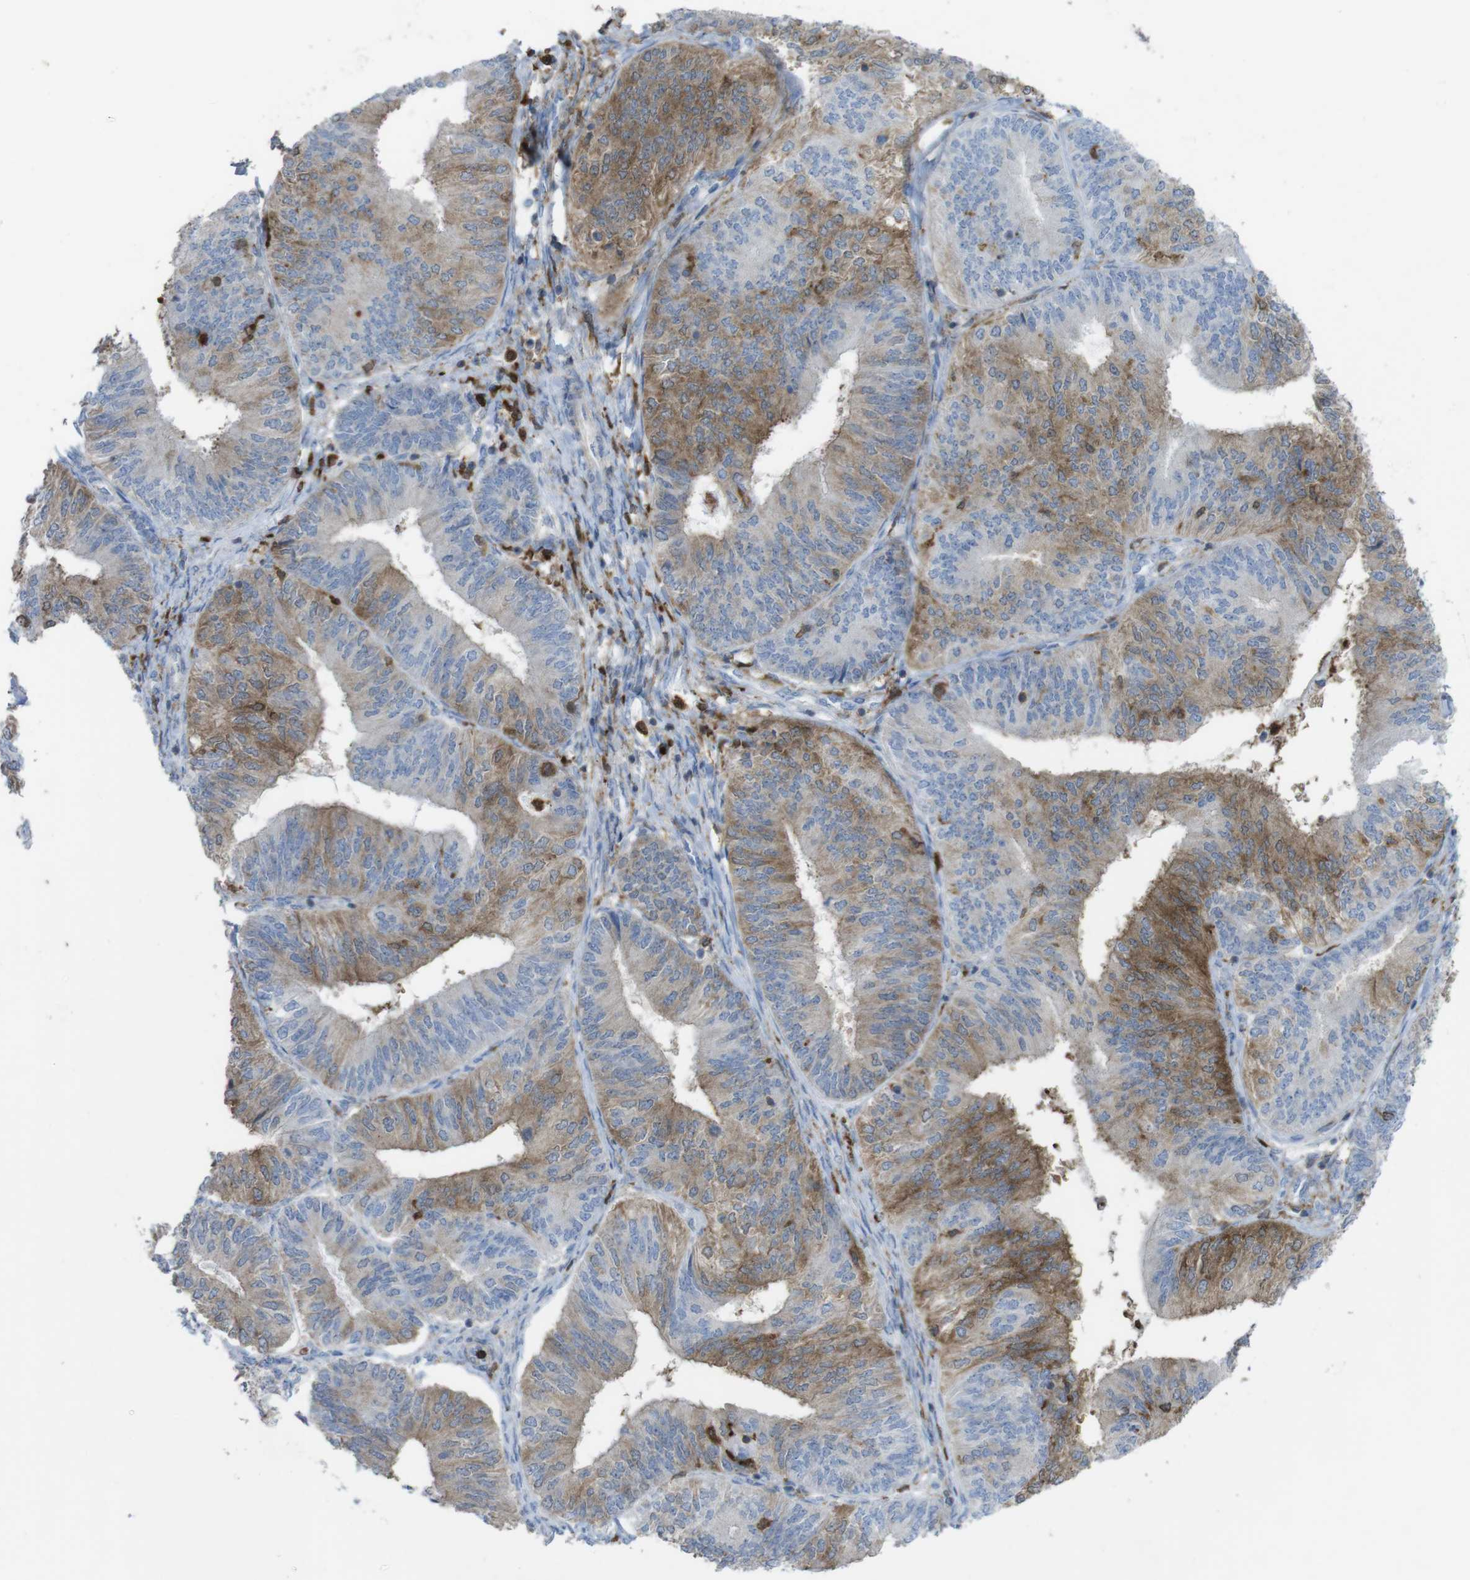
{"staining": {"intensity": "moderate", "quantity": "25%-75%", "location": "cytoplasmic/membranous"}, "tissue": "endometrial cancer", "cell_type": "Tumor cells", "image_type": "cancer", "snomed": [{"axis": "morphology", "description": "Adenocarcinoma, NOS"}, {"axis": "topography", "description": "Endometrium"}], "caption": "Immunohistochemistry (IHC) (DAB (3,3'-diaminobenzidine)) staining of human endometrial adenocarcinoma reveals moderate cytoplasmic/membranous protein expression in about 25%-75% of tumor cells. Using DAB (brown) and hematoxylin (blue) stains, captured at high magnification using brightfield microscopy.", "gene": "PRKCD", "patient": {"sex": "female", "age": 58}}